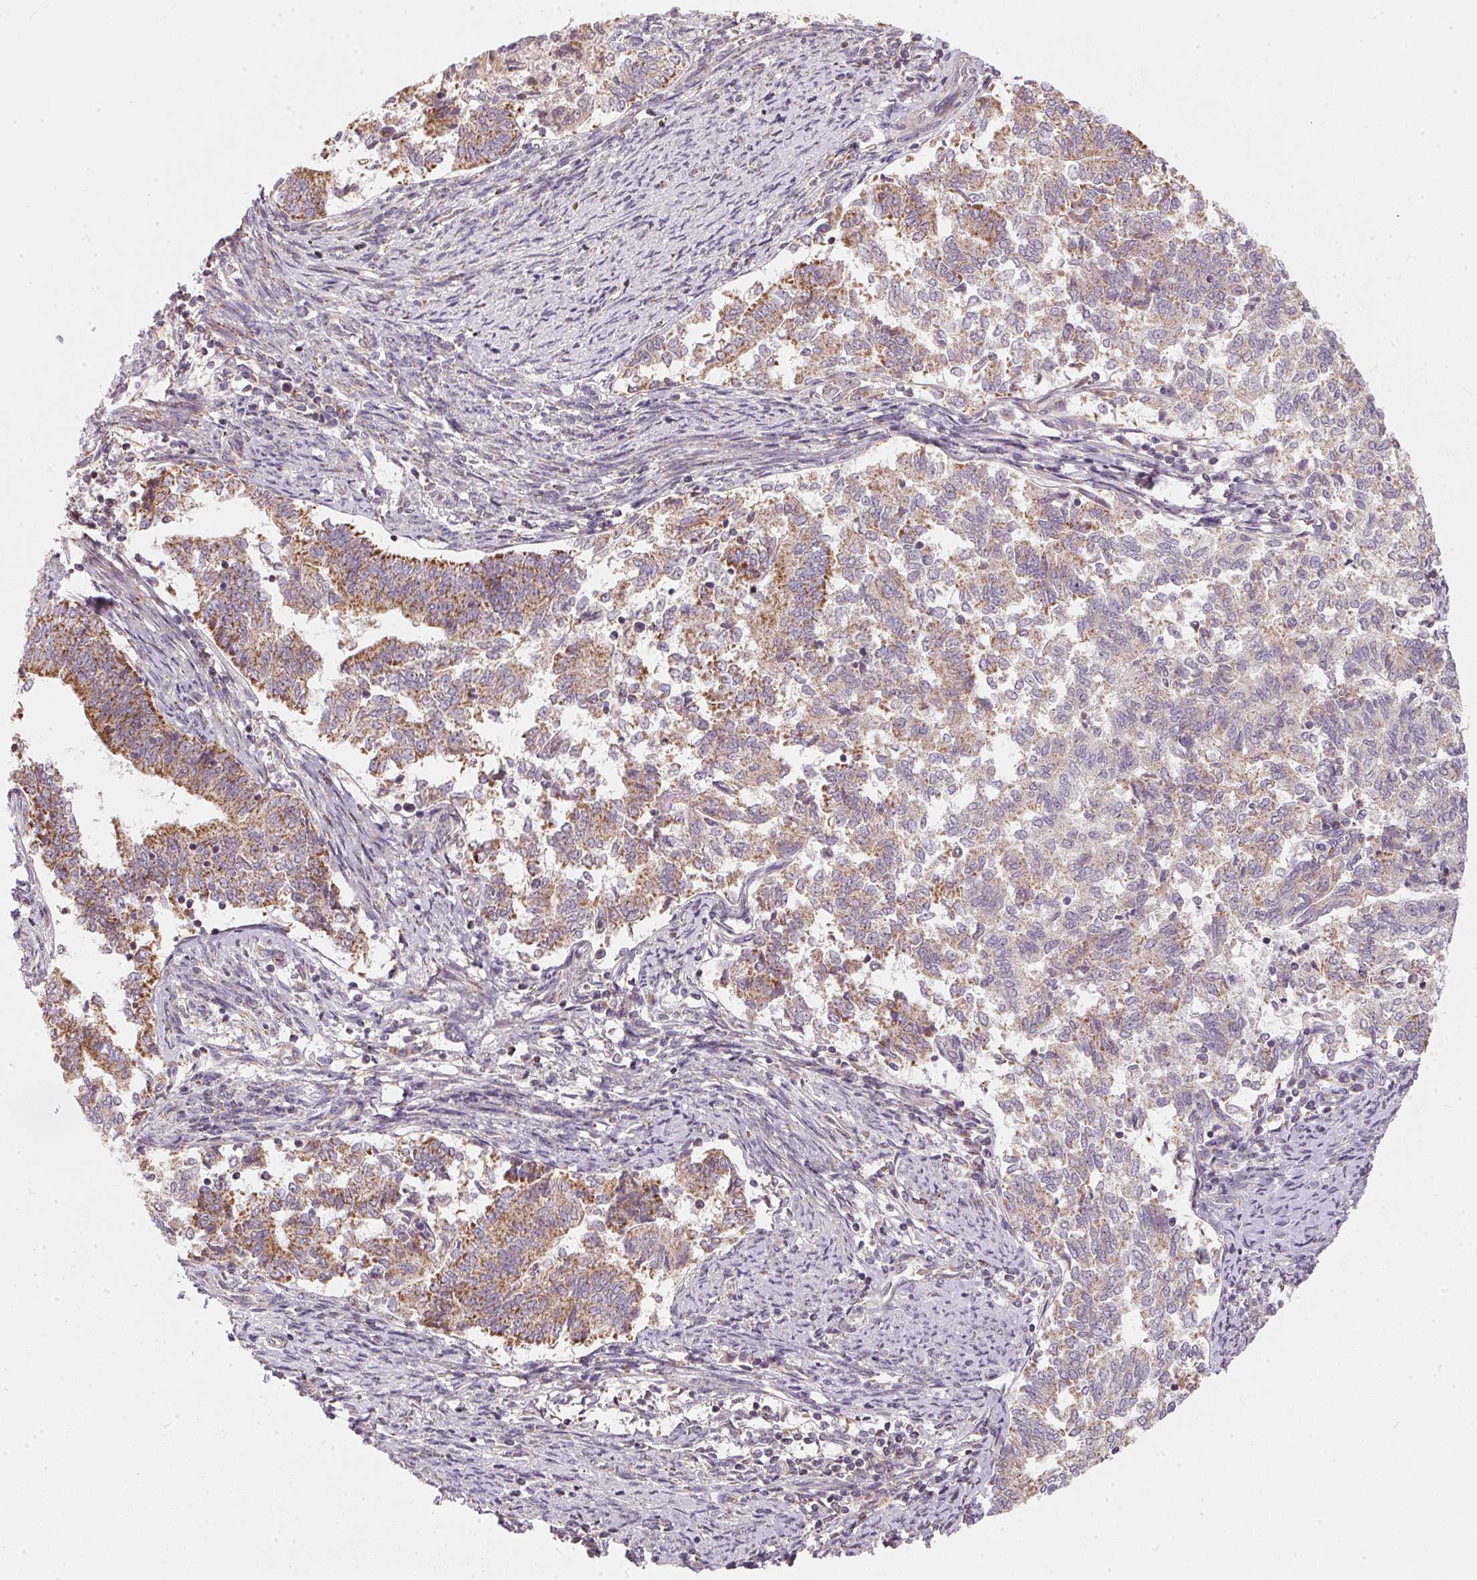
{"staining": {"intensity": "moderate", "quantity": ">75%", "location": "cytoplasmic/membranous"}, "tissue": "endometrial cancer", "cell_type": "Tumor cells", "image_type": "cancer", "snomed": [{"axis": "morphology", "description": "Adenocarcinoma, NOS"}, {"axis": "topography", "description": "Endometrium"}], "caption": "This image shows immunohistochemistry (IHC) staining of endometrial adenocarcinoma, with medium moderate cytoplasmic/membranous expression in approximately >75% of tumor cells.", "gene": "COQ7", "patient": {"sex": "female", "age": 65}}